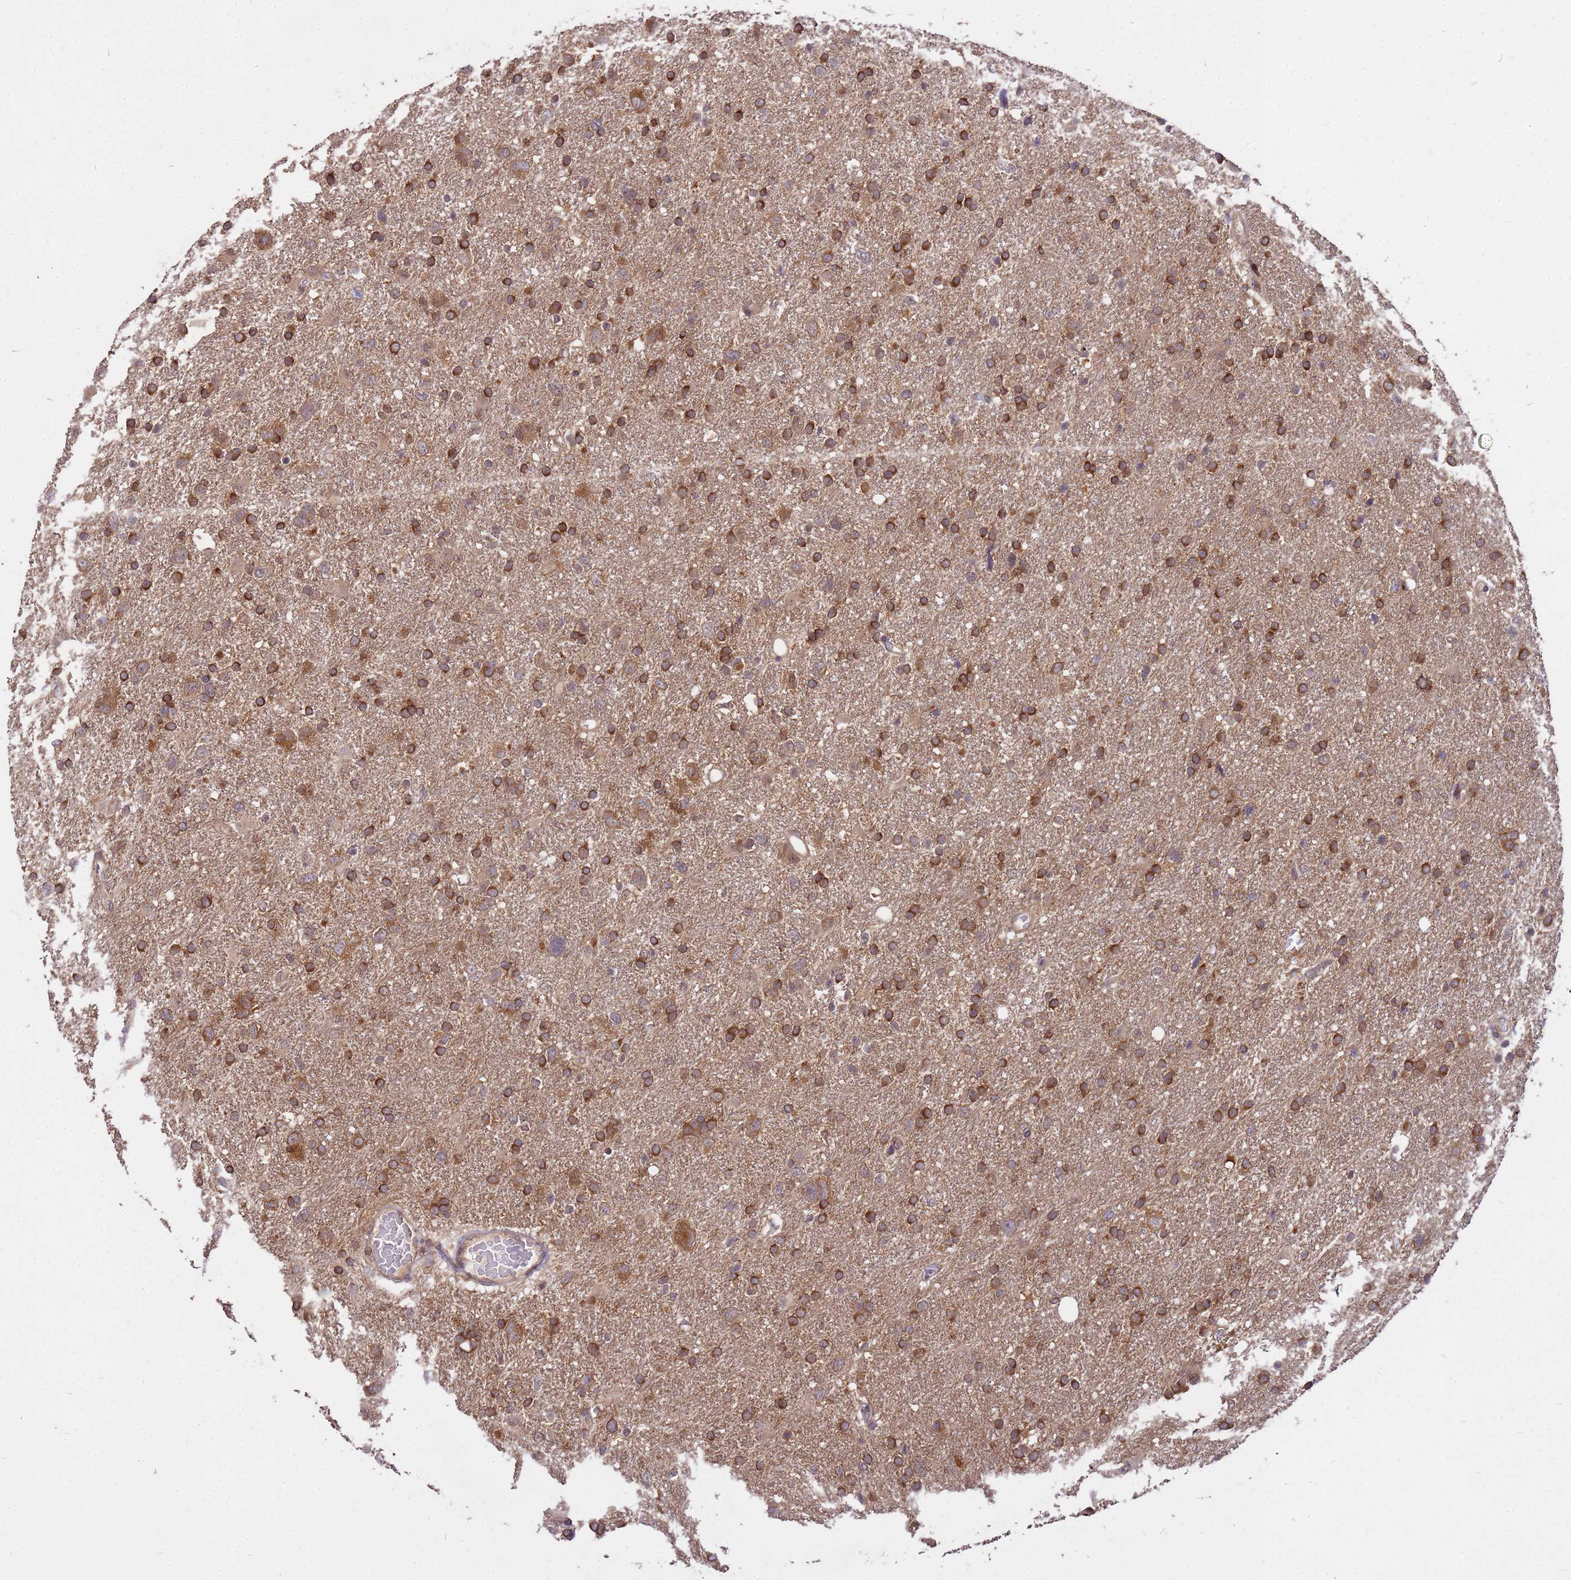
{"staining": {"intensity": "moderate", "quantity": ">75%", "location": "cytoplasmic/membranous"}, "tissue": "glioma", "cell_type": "Tumor cells", "image_type": "cancer", "snomed": [{"axis": "morphology", "description": "Glioma, malignant, High grade"}, {"axis": "topography", "description": "Brain"}], "caption": "Malignant glioma (high-grade) stained for a protein (brown) exhibits moderate cytoplasmic/membranous positive staining in about >75% of tumor cells.", "gene": "PPP2CB", "patient": {"sex": "male", "age": 61}}